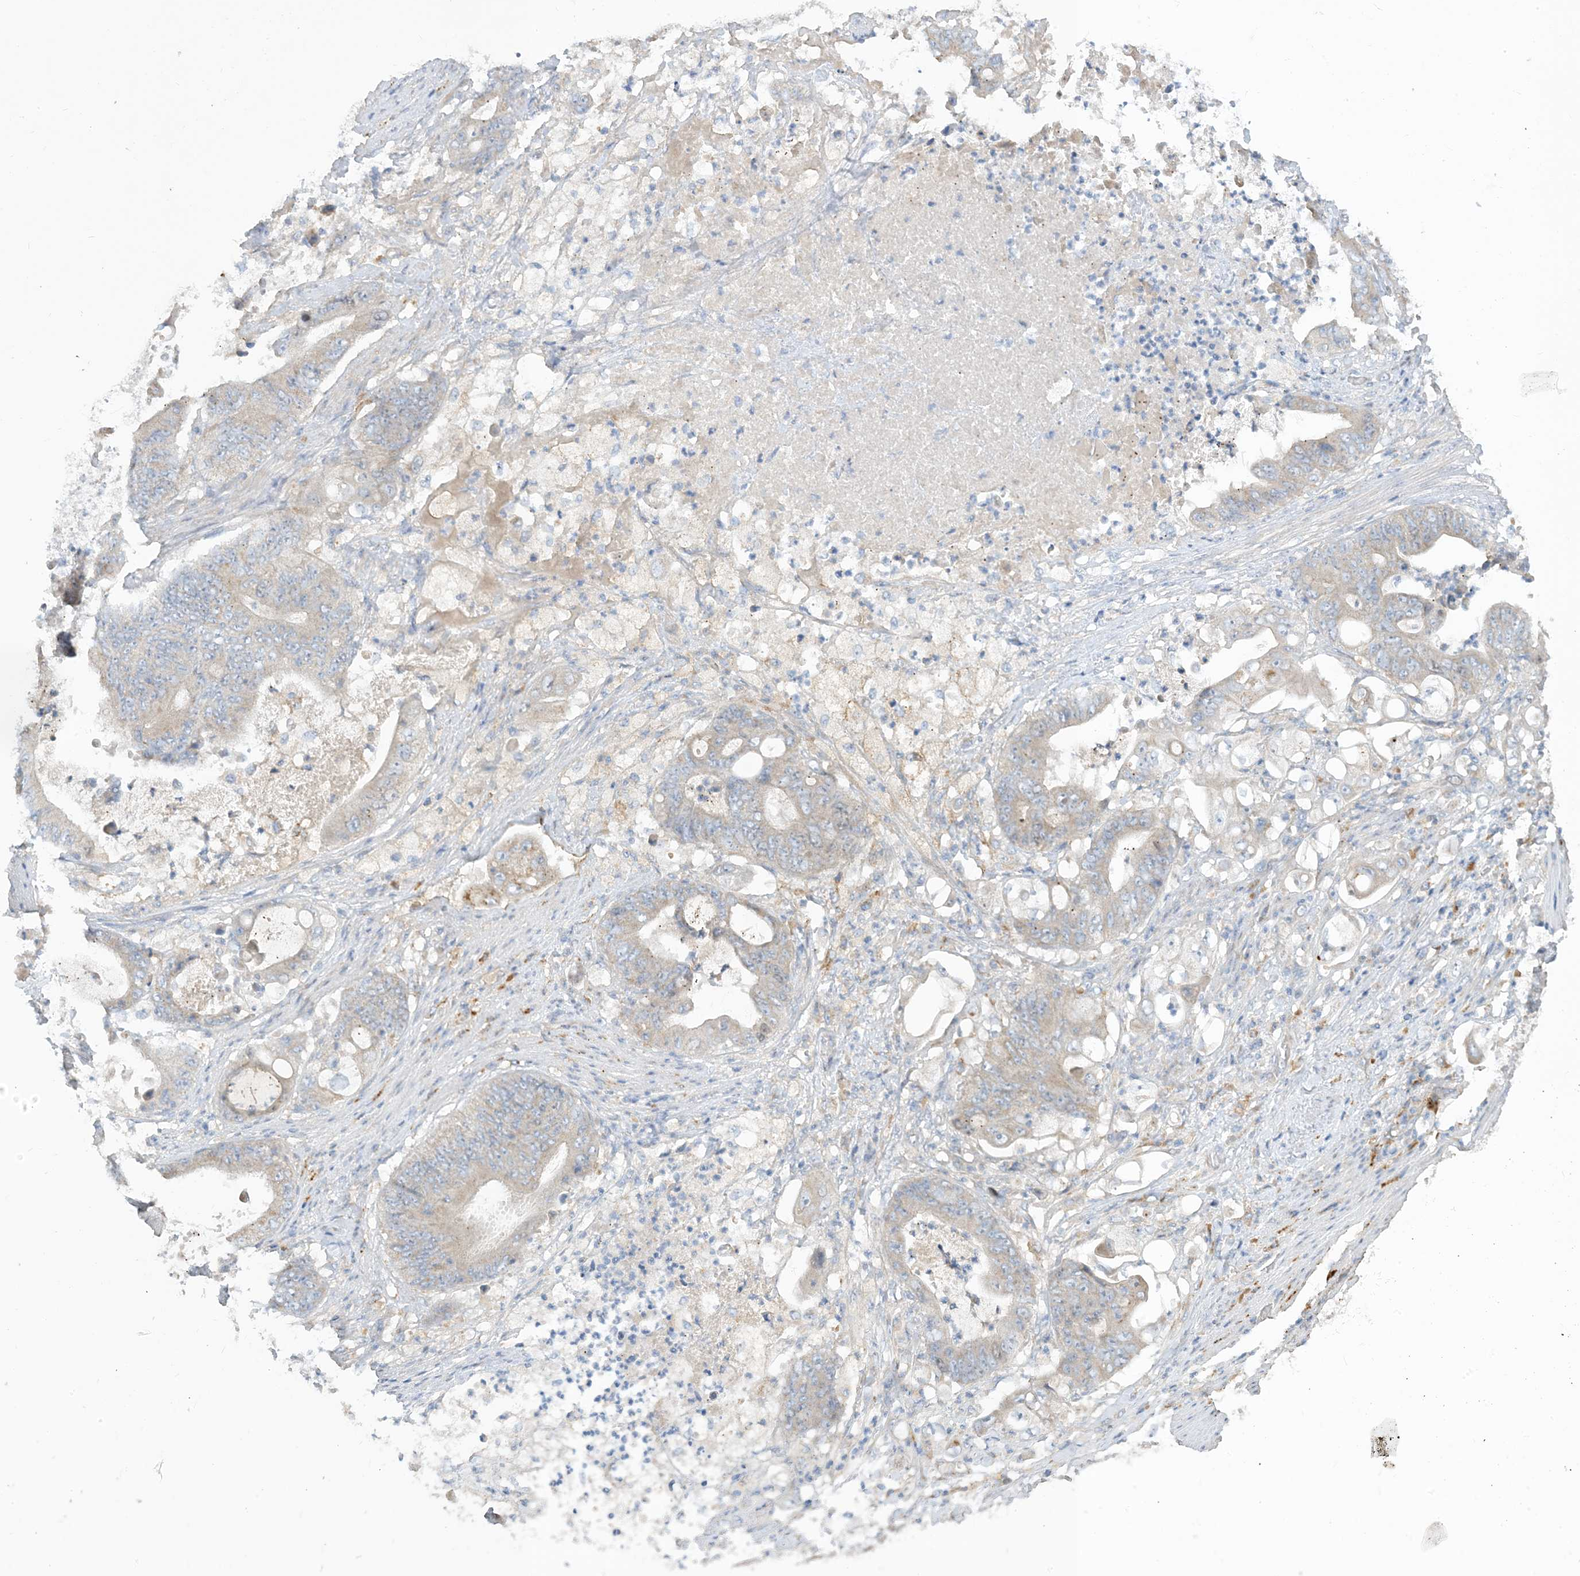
{"staining": {"intensity": "negative", "quantity": "none", "location": "none"}, "tissue": "stomach cancer", "cell_type": "Tumor cells", "image_type": "cancer", "snomed": [{"axis": "morphology", "description": "Adenocarcinoma, NOS"}, {"axis": "topography", "description": "Stomach"}], "caption": "The image exhibits no significant expression in tumor cells of stomach adenocarcinoma. The staining was performed using DAB to visualize the protein expression in brown, while the nuclei were stained in blue with hematoxylin (Magnification: 20x).", "gene": "PEAR1", "patient": {"sex": "female", "age": 73}}